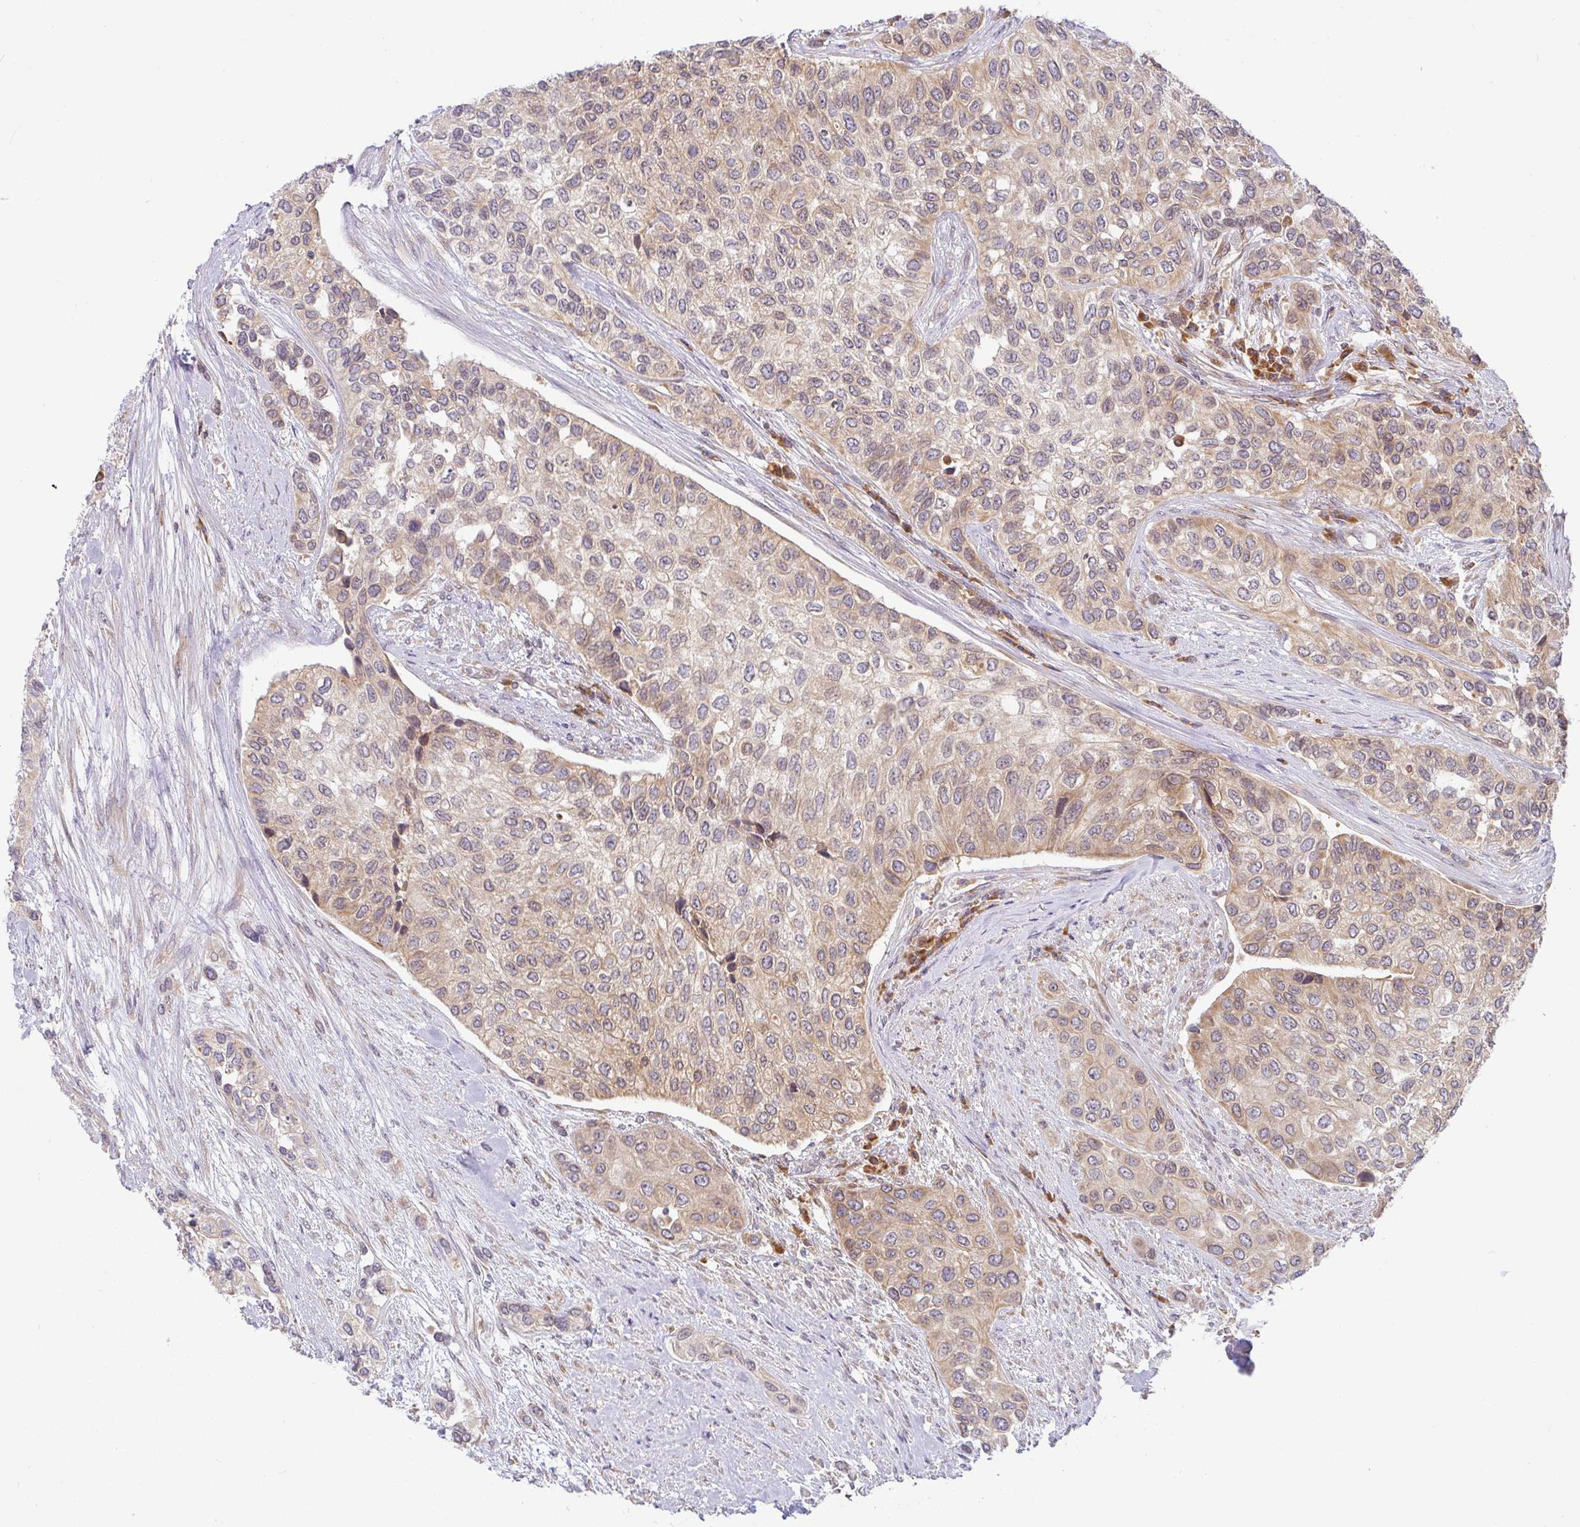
{"staining": {"intensity": "weak", "quantity": ">75%", "location": "cytoplasmic/membranous"}, "tissue": "urothelial cancer", "cell_type": "Tumor cells", "image_type": "cancer", "snomed": [{"axis": "morphology", "description": "Normal tissue, NOS"}, {"axis": "morphology", "description": "Urothelial carcinoma, High grade"}, {"axis": "topography", "description": "Vascular tissue"}, {"axis": "topography", "description": "Urinary bladder"}], "caption": "IHC (DAB) staining of human high-grade urothelial carcinoma displays weak cytoplasmic/membranous protein staining in about >75% of tumor cells. (brown staining indicates protein expression, while blue staining denotes nuclei).", "gene": "DERL2", "patient": {"sex": "female", "age": 56}}